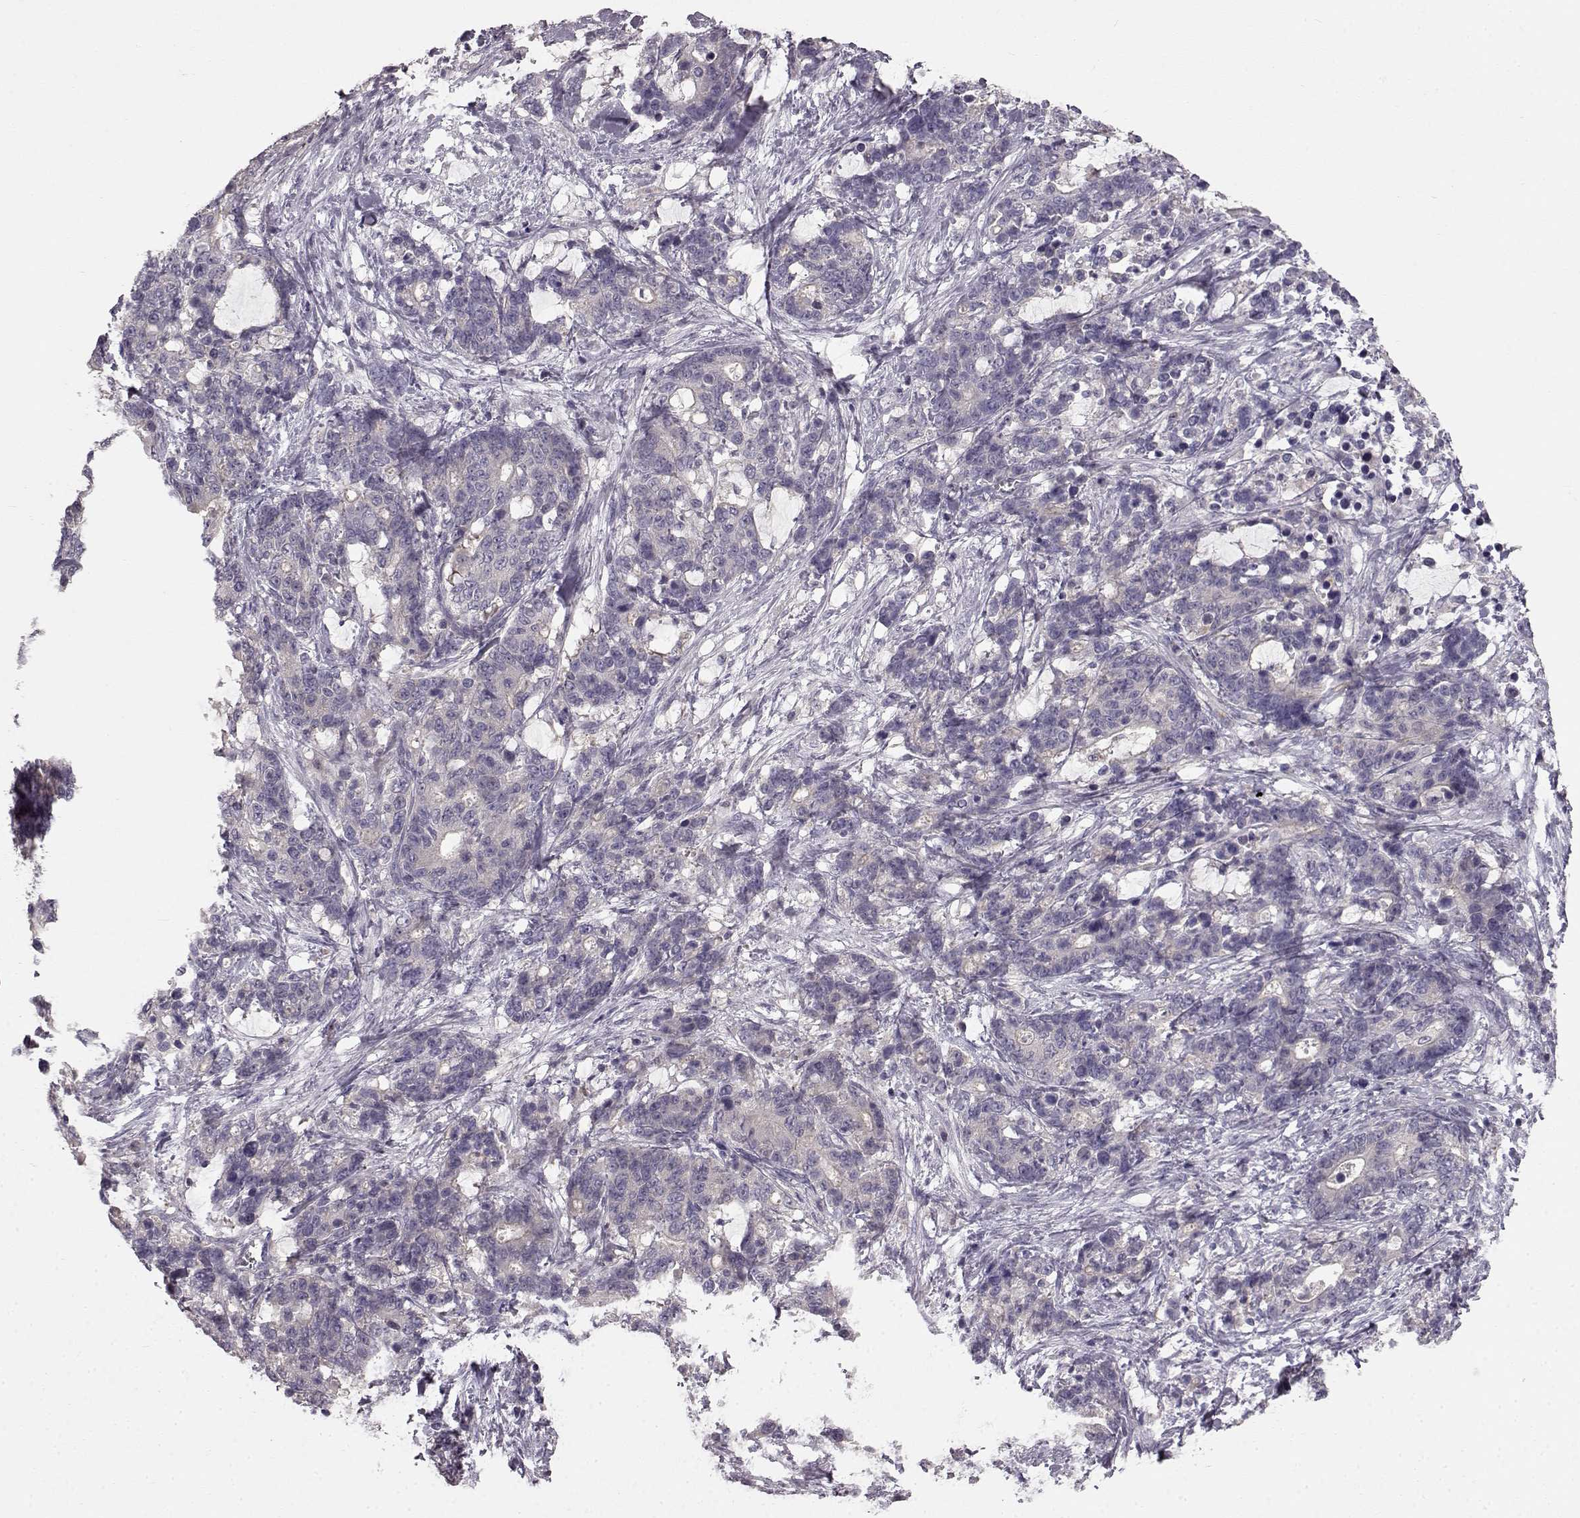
{"staining": {"intensity": "negative", "quantity": "none", "location": "none"}, "tissue": "stomach cancer", "cell_type": "Tumor cells", "image_type": "cancer", "snomed": [{"axis": "morphology", "description": "Normal tissue, NOS"}, {"axis": "morphology", "description": "Adenocarcinoma, NOS"}, {"axis": "topography", "description": "Stomach"}], "caption": "Tumor cells show no significant staining in adenocarcinoma (stomach). (DAB immunohistochemistry (IHC), high magnification).", "gene": "SPAG17", "patient": {"sex": "female", "age": 64}}